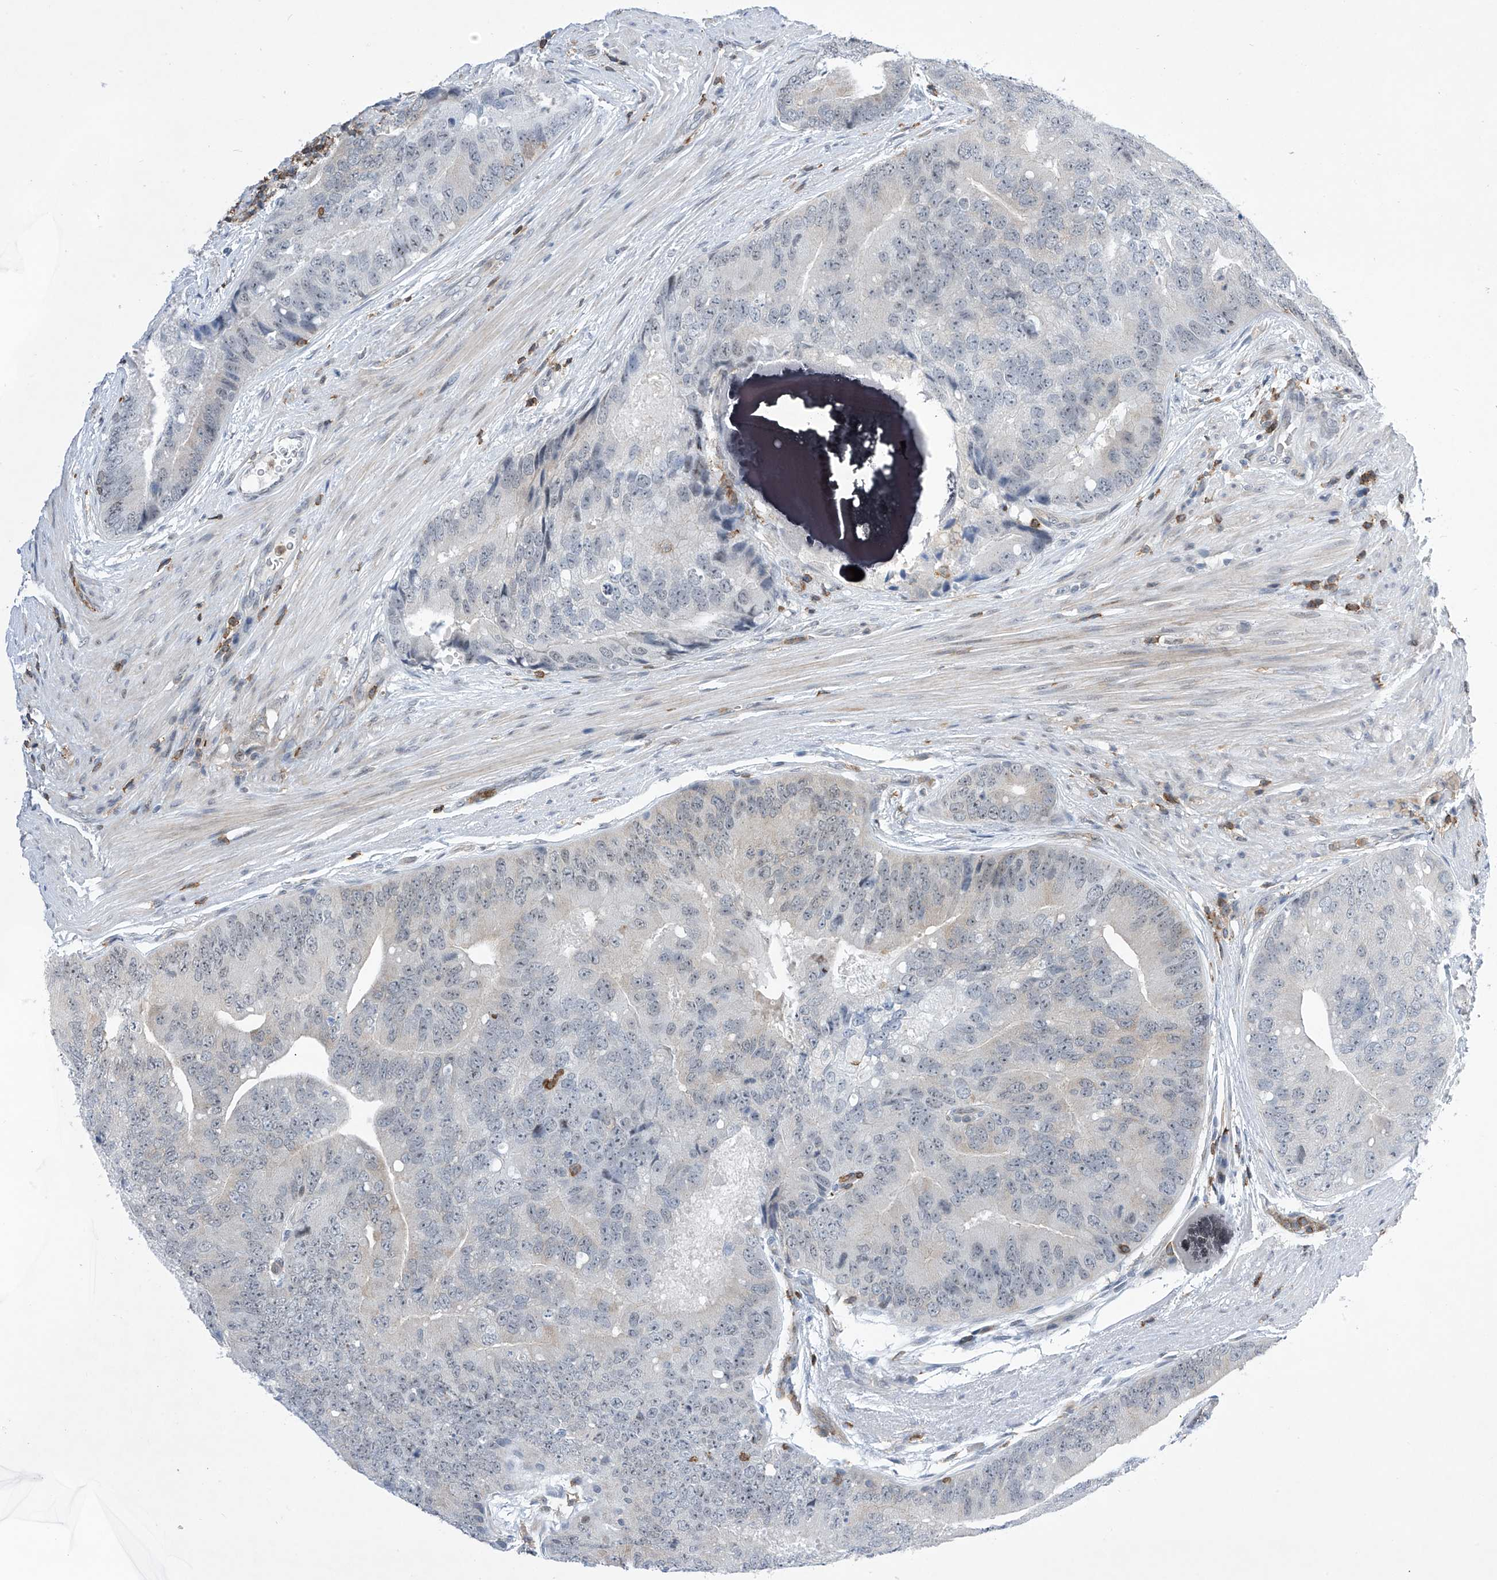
{"staining": {"intensity": "negative", "quantity": "none", "location": "none"}, "tissue": "prostate cancer", "cell_type": "Tumor cells", "image_type": "cancer", "snomed": [{"axis": "morphology", "description": "Adenocarcinoma, High grade"}, {"axis": "topography", "description": "Prostate"}], "caption": "Immunohistochemistry (IHC) histopathology image of neoplastic tissue: human prostate cancer (high-grade adenocarcinoma) stained with DAB (3,3'-diaminobenzidine) exhibits no significant protein staining in tumor cells.", "gene": "MSL3", "patient": {"sex": "male", "age": 70}}